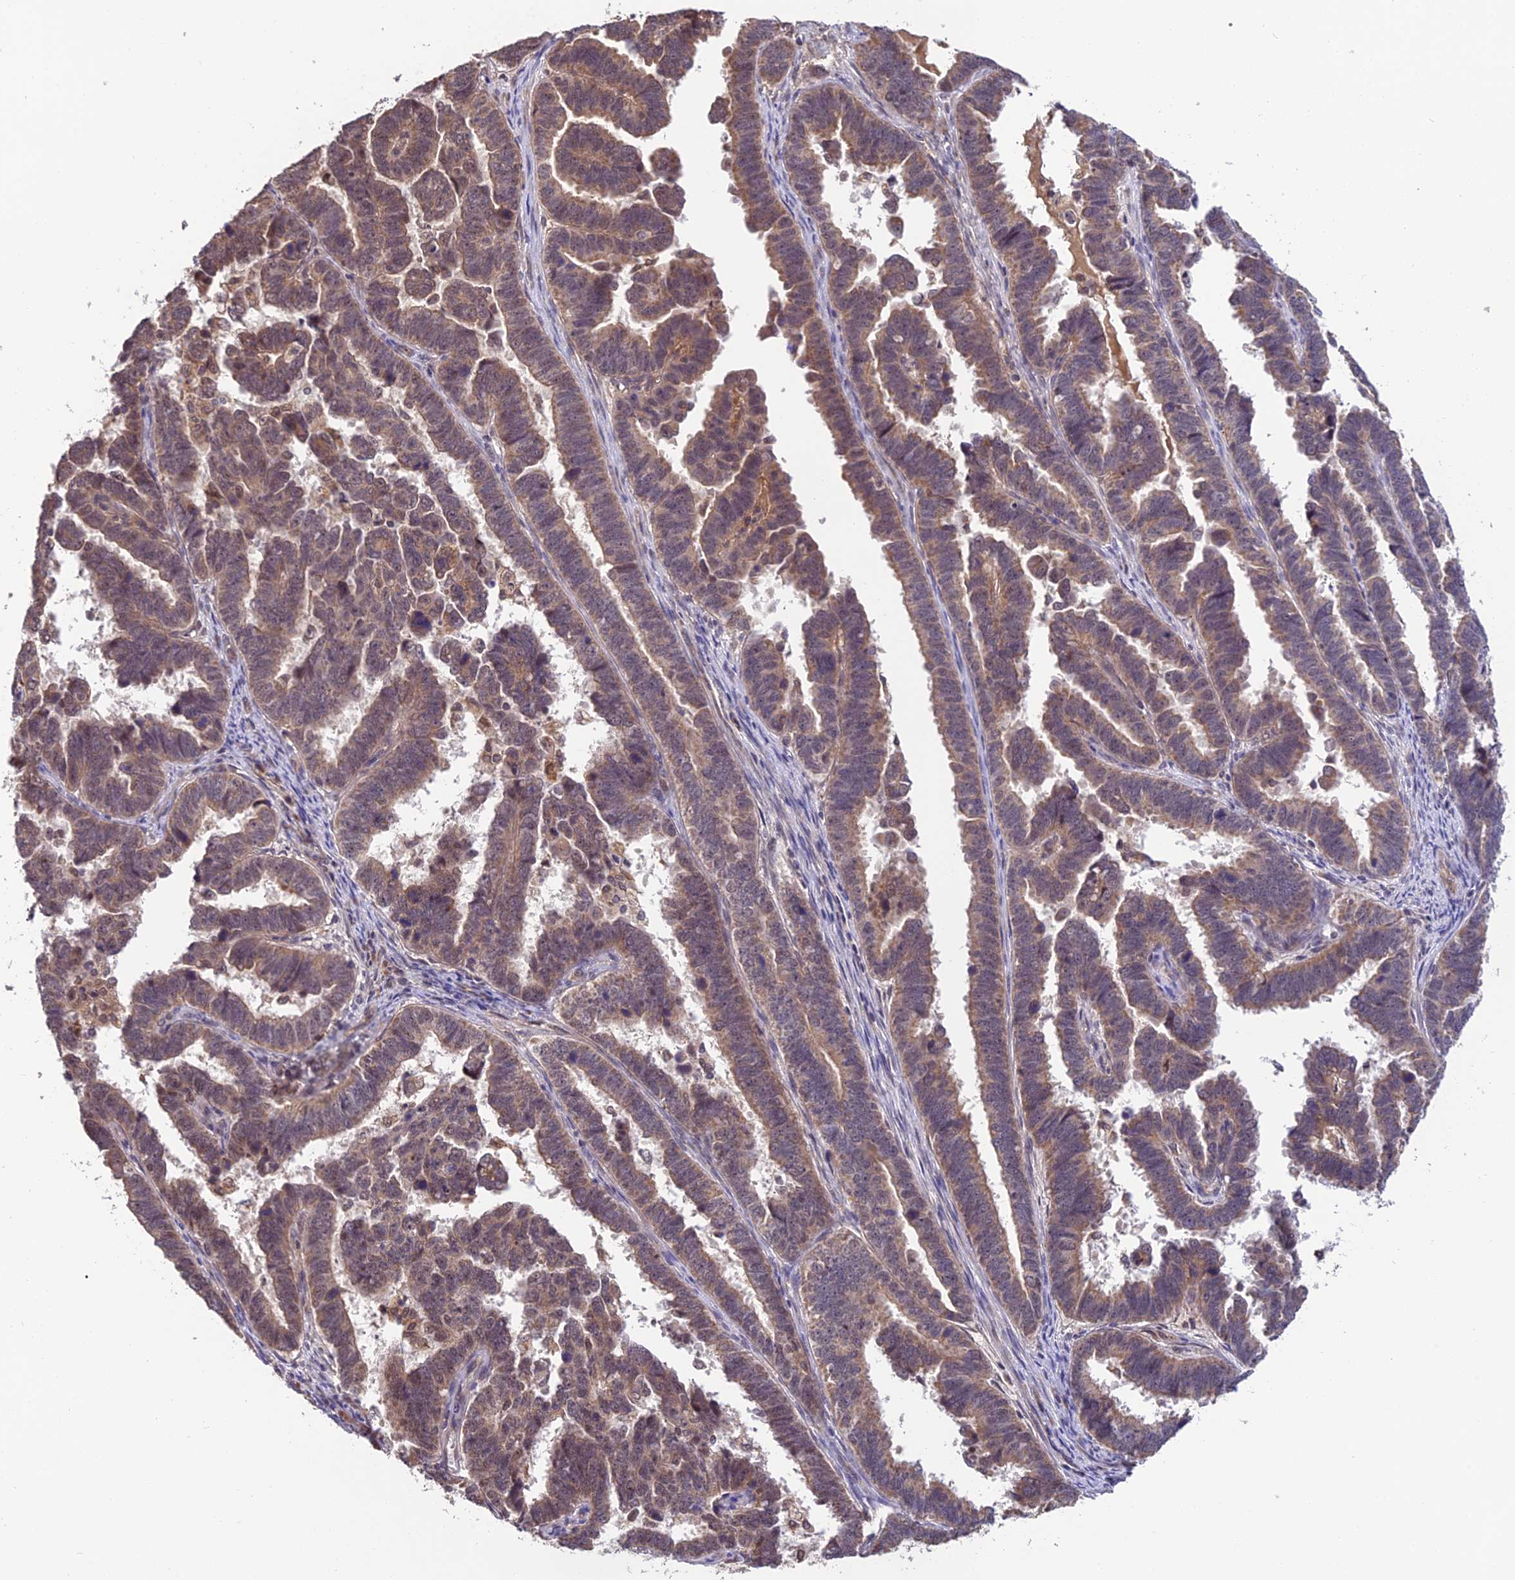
{"staining": {"intensity": "weak", "quantity": "25%-75%", "location": "cytoplasmic/membranous"}, "tissue": "endometrial cancer", "cell_type": "Tumor cells", "image_type": "cancer", "snomed": [{"axis": "morphology", "description": "Adenocarcinoma, NOS"}, {"axis": "topography", "description": "Endometrium"}], "caption": "A histopathology image showing weak cytoplasmic/membranous staining in about 25%-75% of tumor cells in endometrial adenocarcinoma, as visualized by brown immunohistochemical staining.", "gene": "MNS1", "patient": {"sex": "female", "age": 75}}